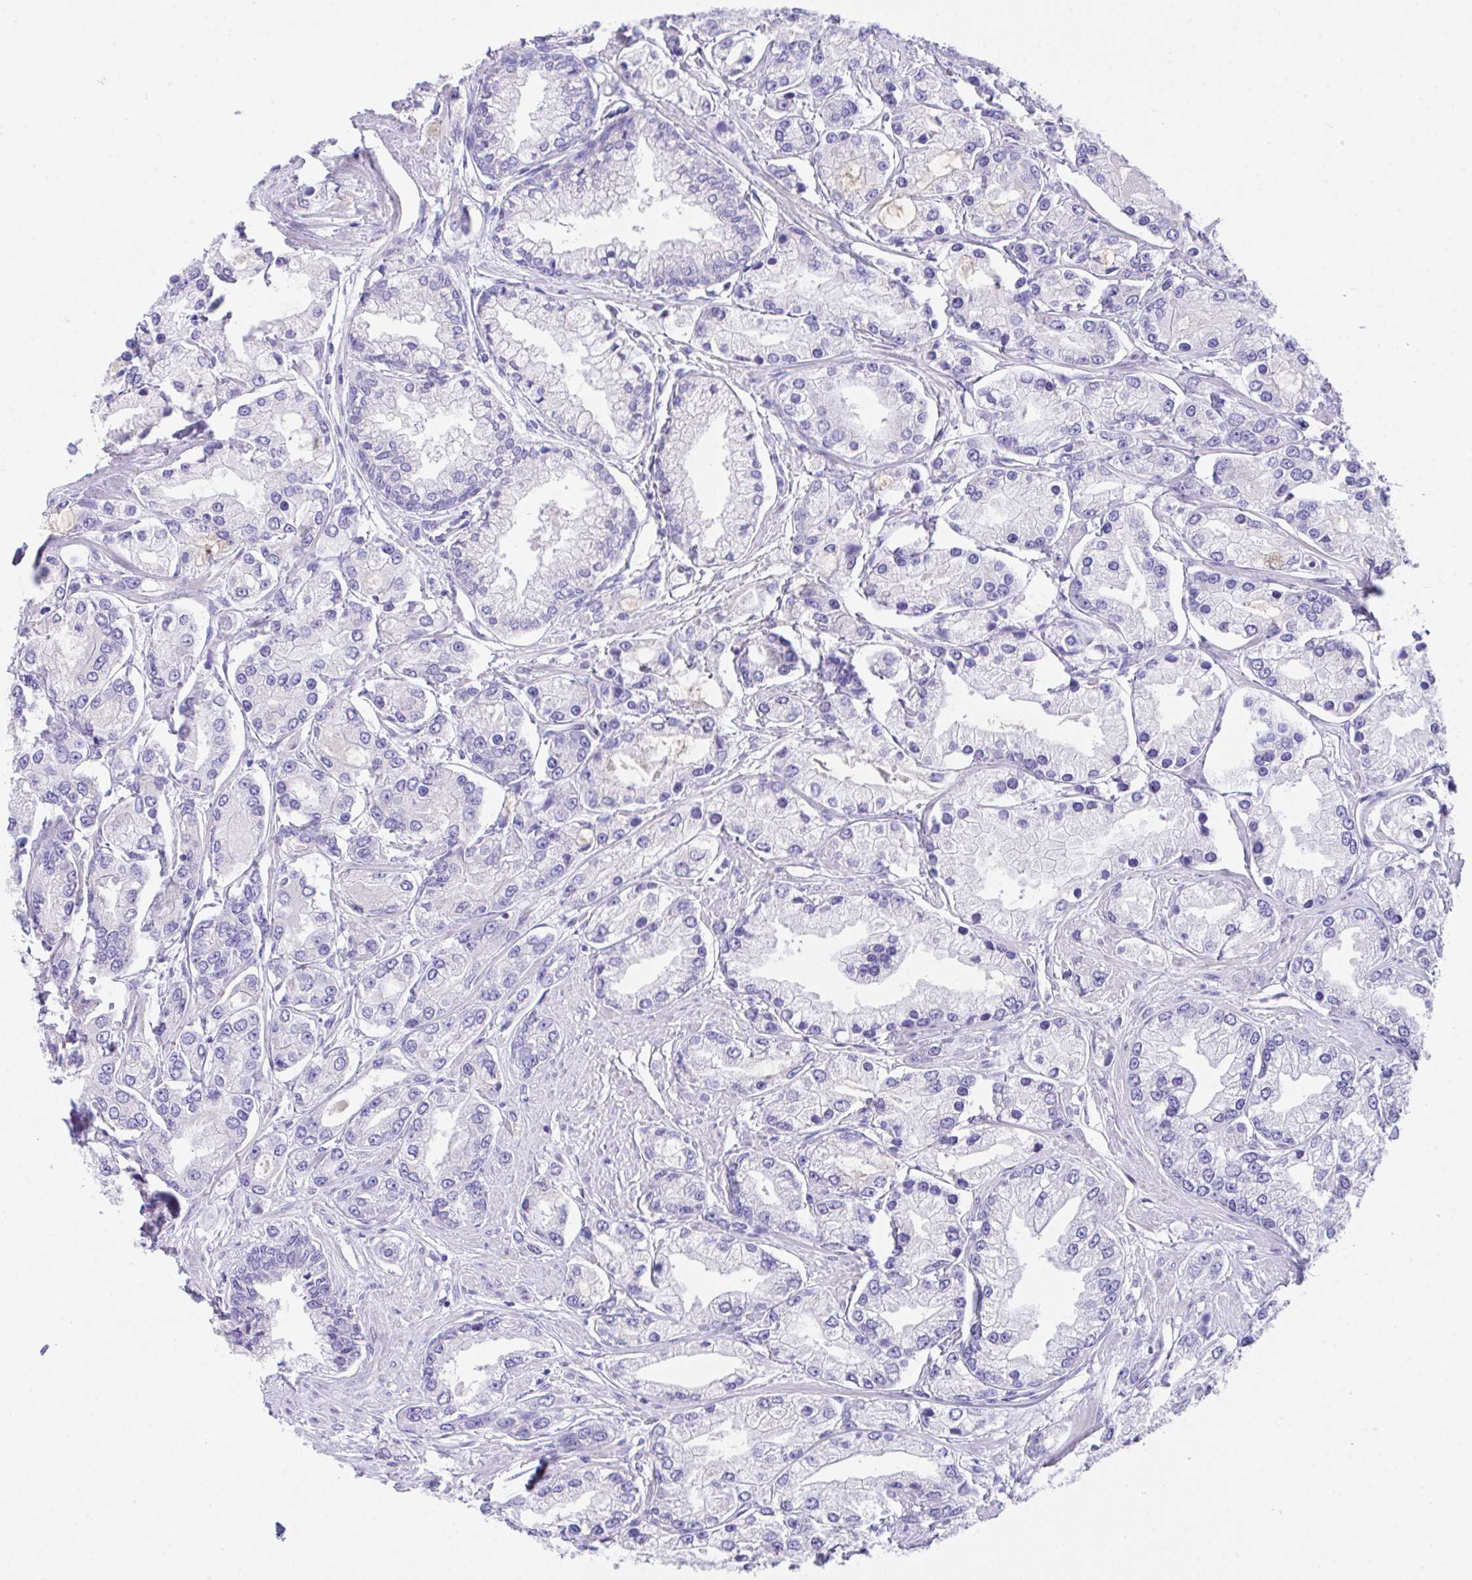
{"staining": {"intensity": "negative", "quantity": "none", "location": "none"}, "tissue": "prostate cancer", "cell_type": "Tumor cells", "image_type": "cancer", "snomed": [{"axis": "morphology", "description": "Adenocarcinoma, High grade"}, {"axis": "topography", "description": "Prostate"}], "caption": "This is an immunohistochemistry (IHC) histopathology image of human prostate cancer. There is no expression in tumor cells.", "gene": "SLC16A6", "patient": {"sex": "male", "age": 66}}